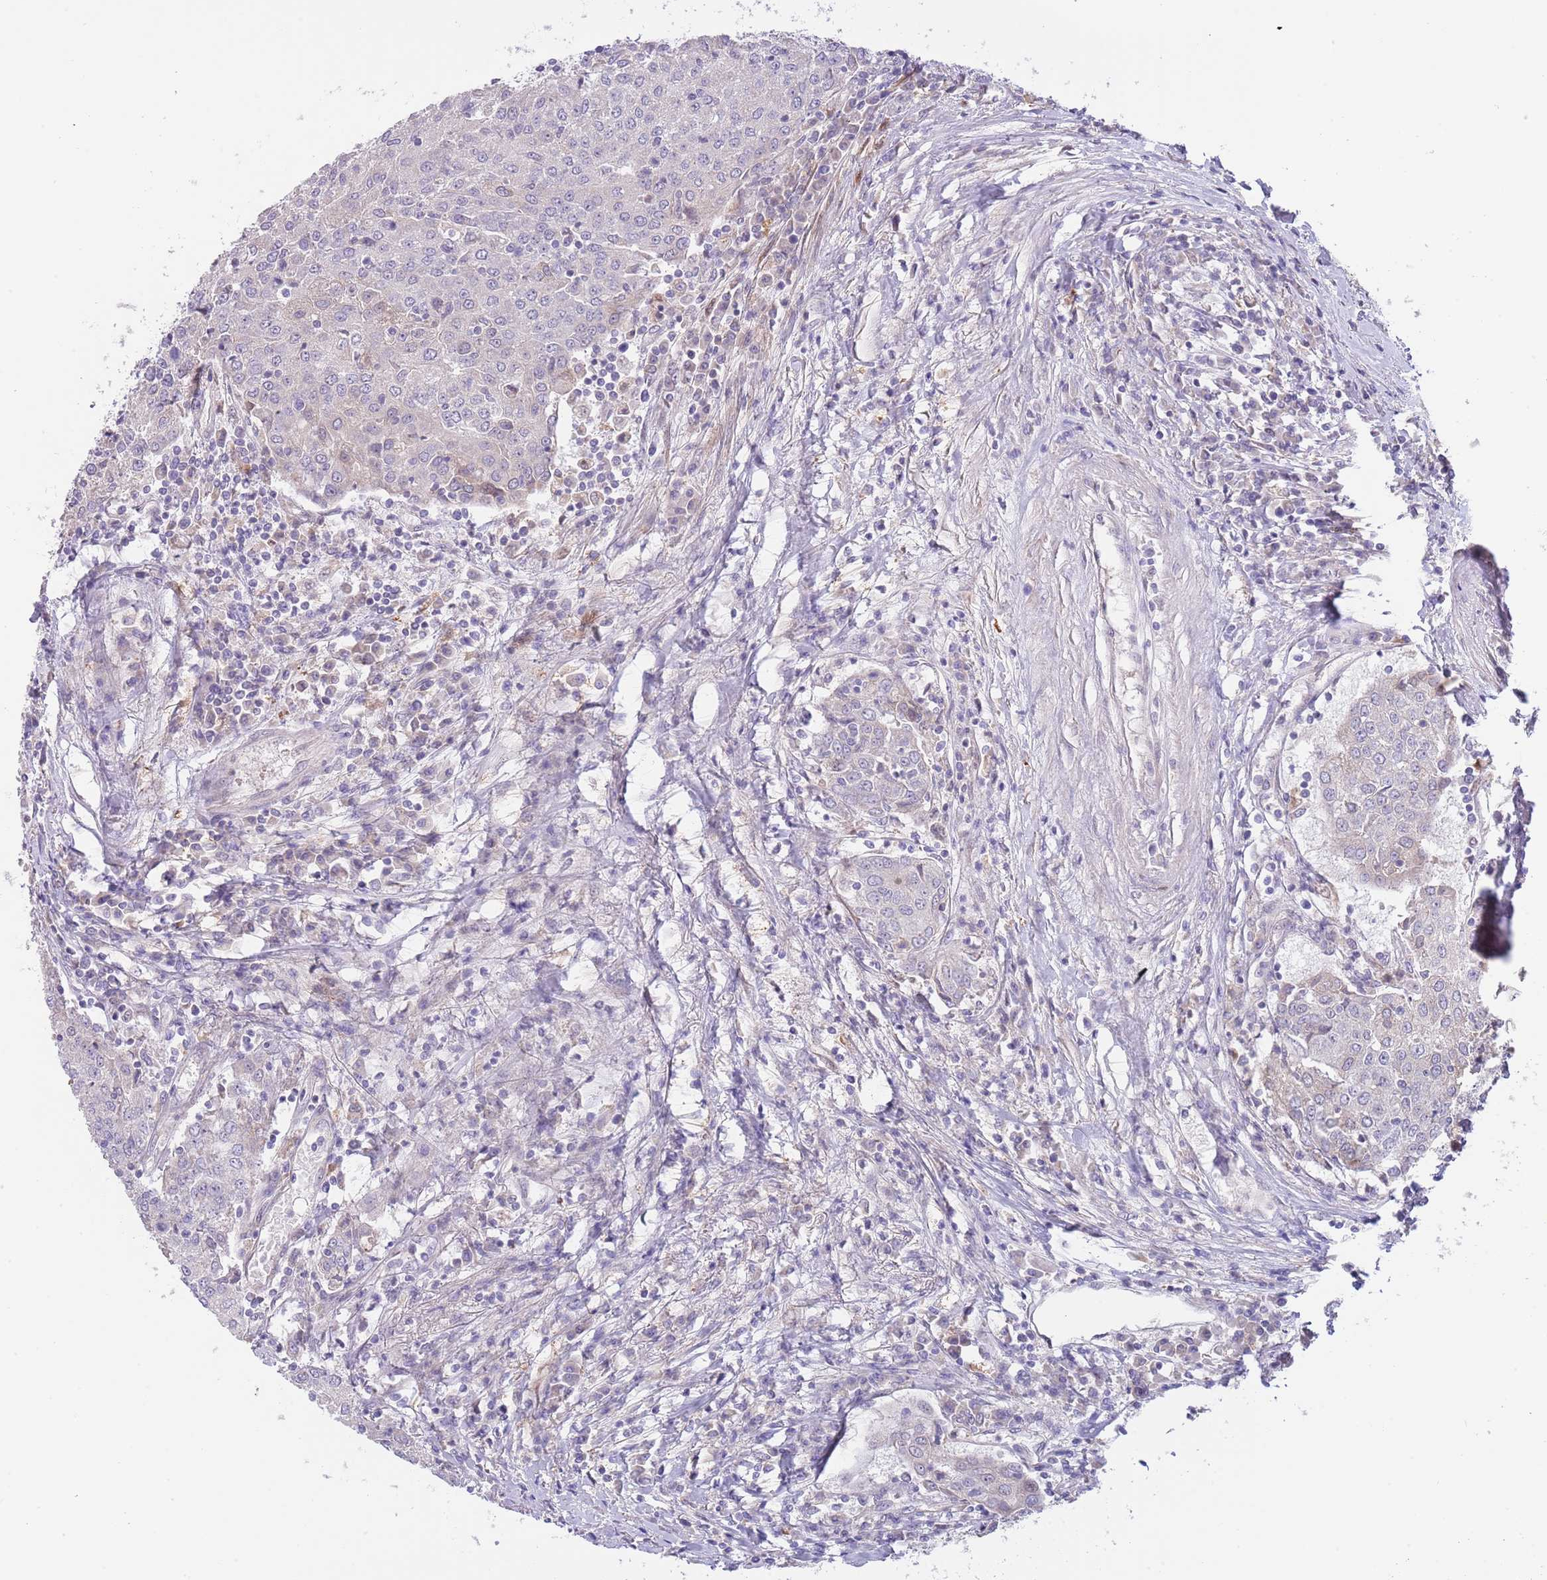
{"staining": {"intensity": "negative", "quantity": "none", "location": "none"}, "tissue": "urothelial cancer", "cell_type": "Tumor cells", "image_type": "cancer", "snomed": [{"axis": "morphology", "description": "Urothelial carcinoma, High grade"}, {"axis": "topography", "description": "Urinary bladder"}], "caption": "An image of urothelial cancer stained for a protein displays no brown staining in tumor cells. The staining was performed using DAB (3,3'-diaminobenzidine) to visualize the protein expression in brown, while the nuclei were stained in blue with hematoxylin (Magnification: 20x).", "gene": "AP1S2", "patient": {"sex": "female", "age": 85}}